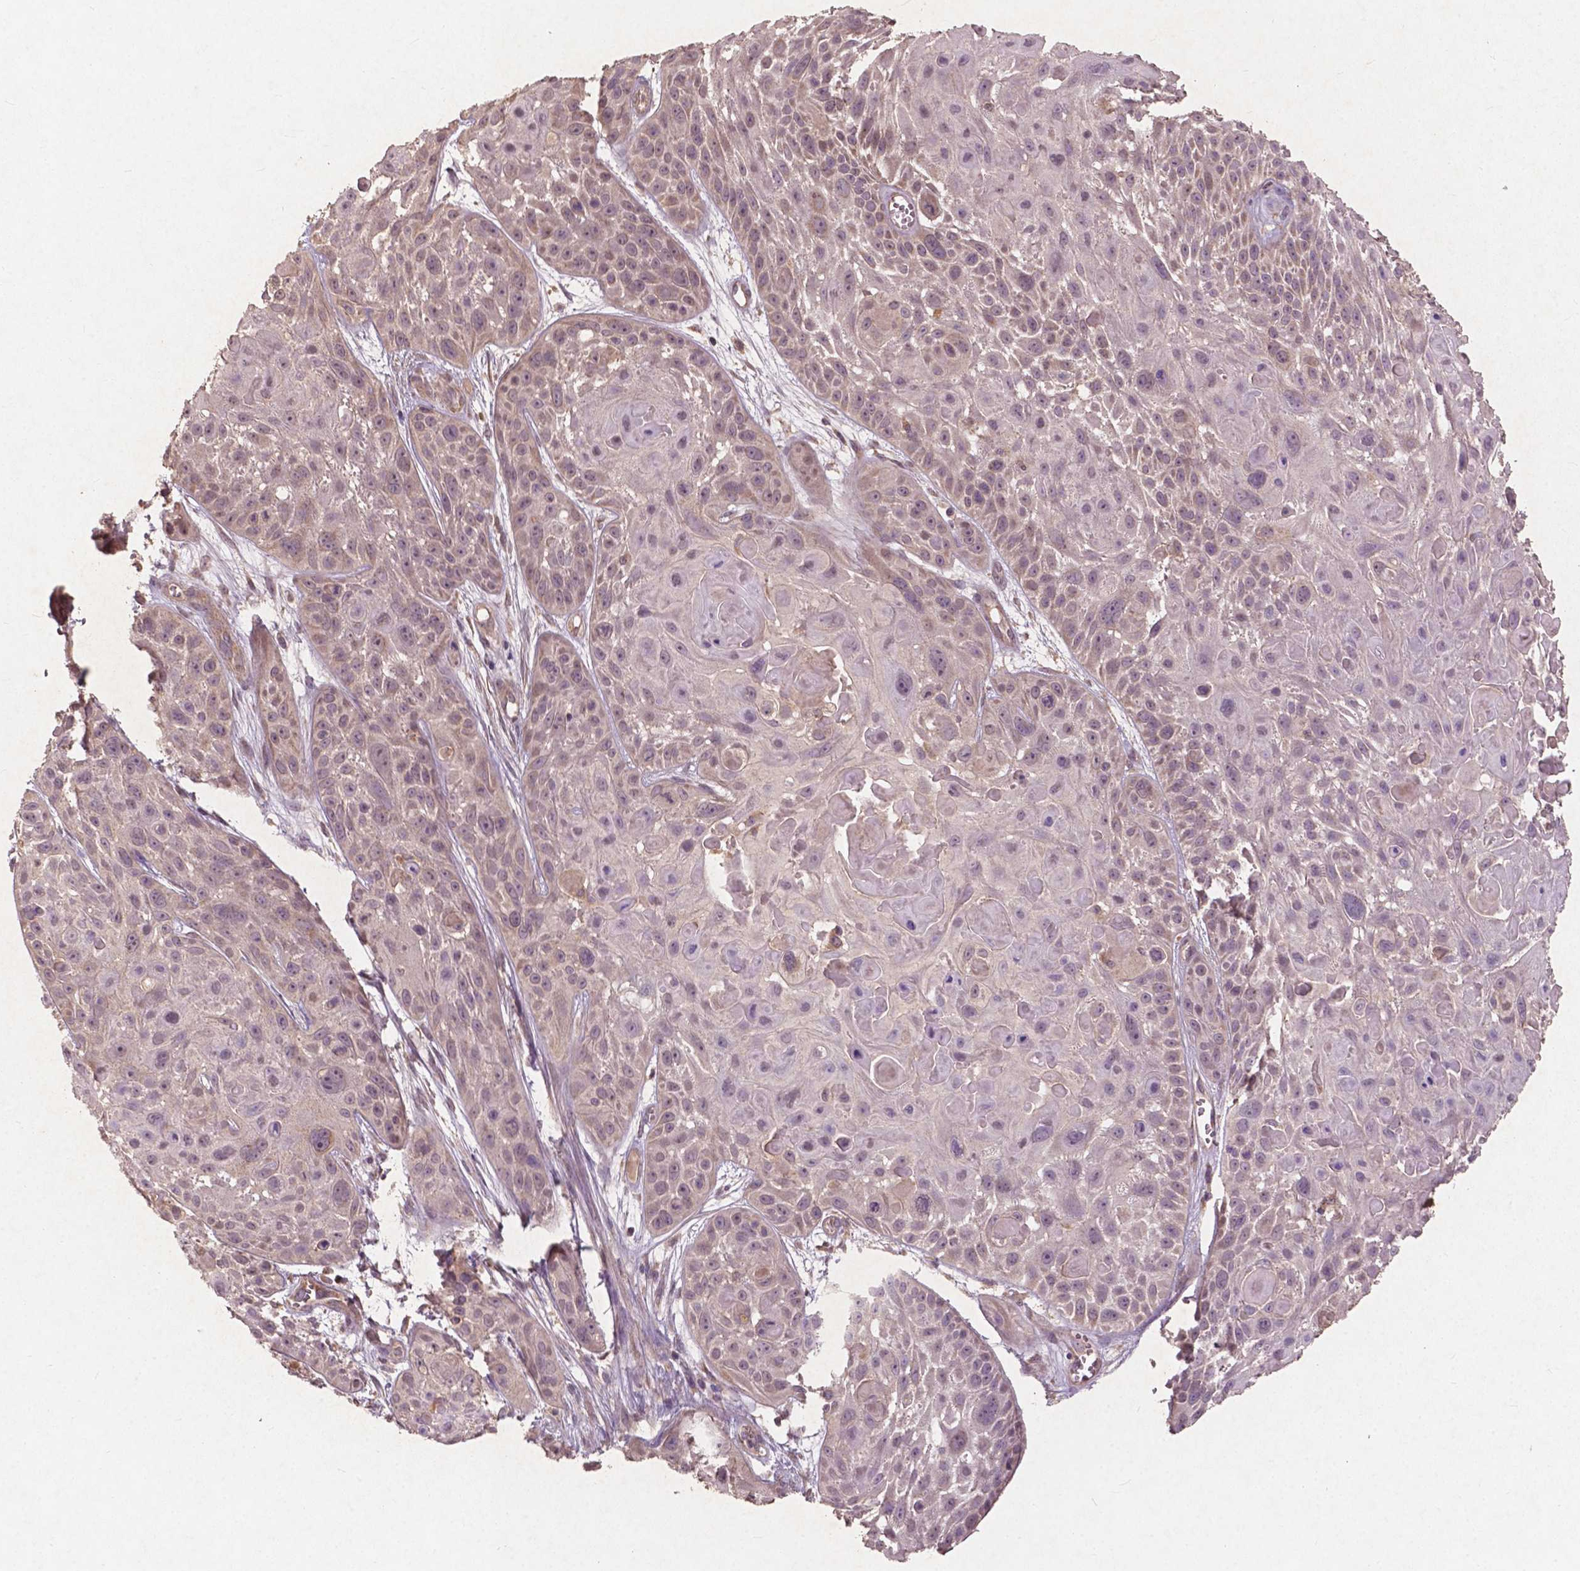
{"staining": {"intensity": "moderate", "quantity": ">75%", "location": "cytoplasmic/membranous"}, "tissue": "skin cancer", "cell_type": "Tumor cells", "image_type": "cancer", "snomed": [{"axis": "morphology", "description": "Squamous cell carcinoma, NOS"}, {"axis": "topography", "description": "Skin"}, {"axis": "topography", "description": "Anal"}], "caption": "Skin squamous cell carcinoma stained with a brown dye reveals moderate cytoplasmic/membranous positive expression in approximately >75% of tumor cells.", "gene": "ST6GALNAC5", "patient": {"sex": "female", "age": 75}}